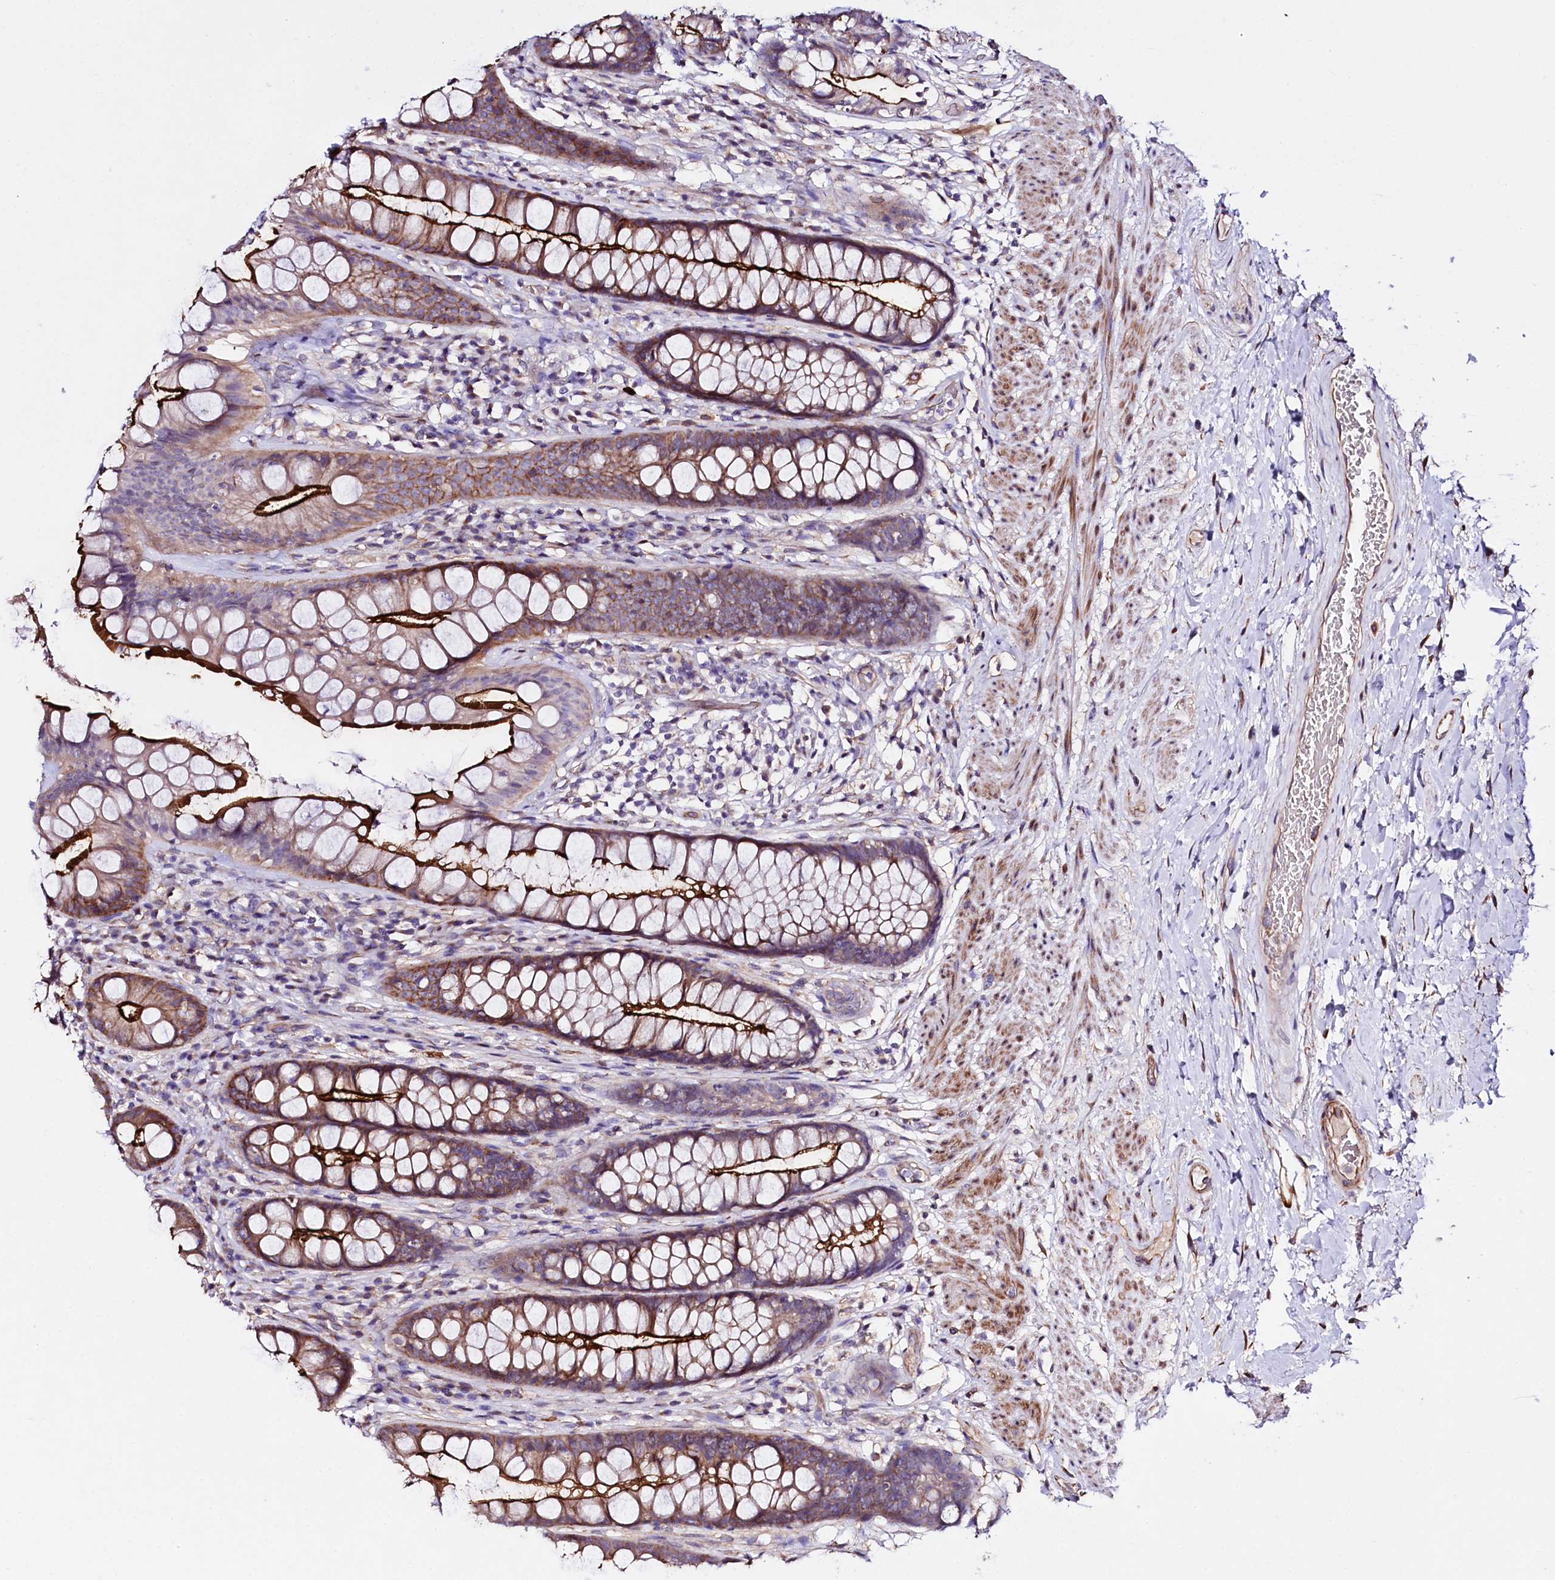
{"staining": {"intensity": "strong", "quantity": "25%-75%", "location": "cytoplasmic/membranous"}, "tissue": "rectum", "cell_type": "Glandular cells", "image_type": "normal", "snomed": [{"axis": "morphology", "description": "Normal tissue, NOS"}, {"axis": "topography", "description": "Rectum"}], "caption": "A high-resolution micrograph shows IHC staining of unremarkable rectum, which displays strong cytoplasmic/membranous expression in approximately 25%-75% of glandular cells.", "gene": "SLC7A1", "patient": {"sex": "male", "age": 74}}